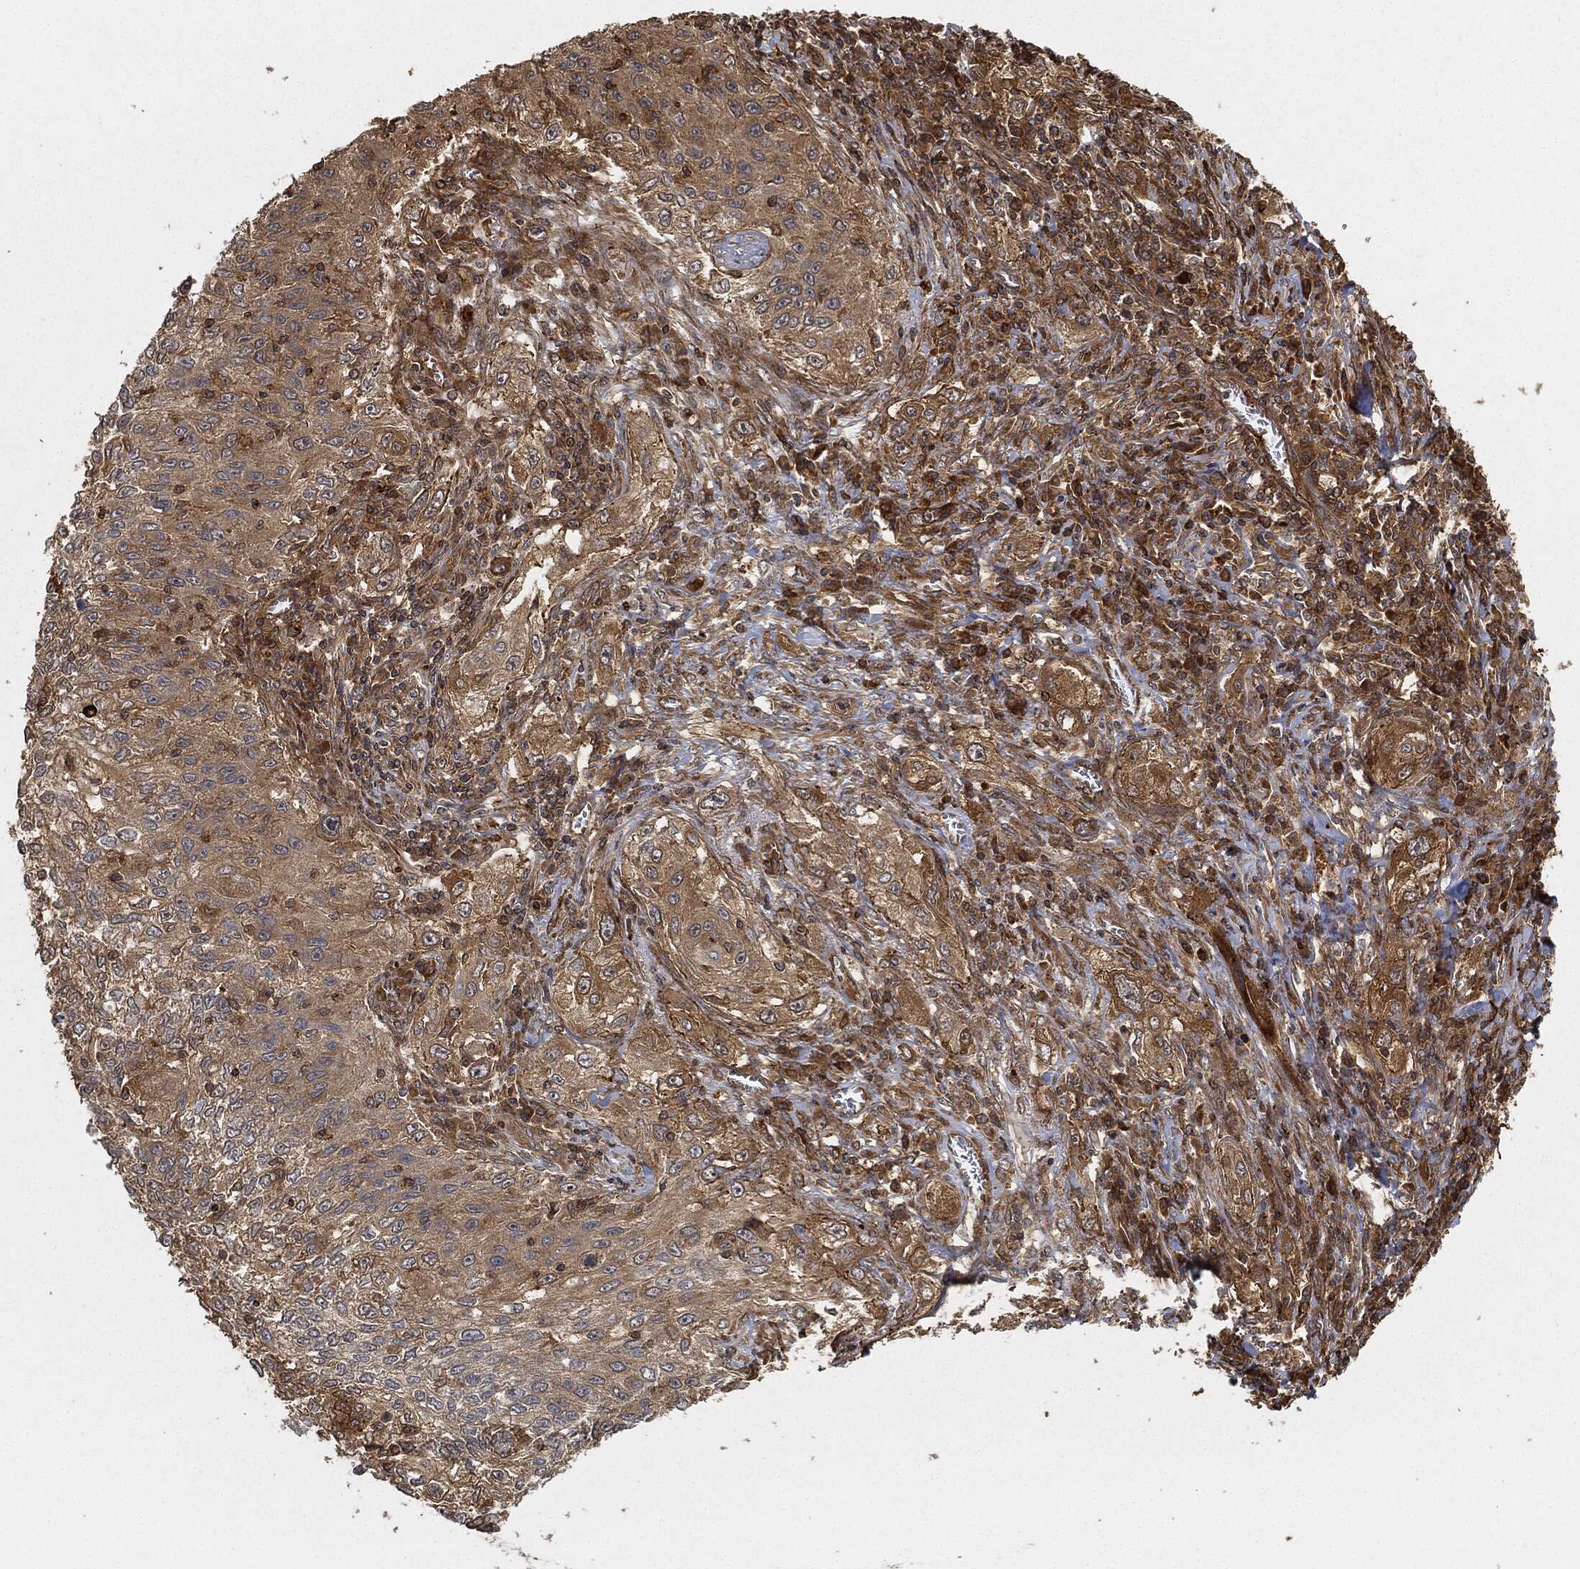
{"staining": {"intensity": "moderate", "quantity": "25%-75%", "location": "cytoplasmic/membranous"}, "tissue": "lung cancer", "cell_type": "Tumor cells", "image_type": "cancer", "snomed": [{"axis": "morphology", "description": "Squamous cell carcinoma, NOS"}, {"axis": "topography", "description": "Lung"}], "caption": "Lung cancer (squamous cell carcinoma) stained for a protein reveals moderate cytoplasmic/membranous positivity in tumor cells.", "gene": "TPT1", "patient": {"sex": "female", "age": 69}}